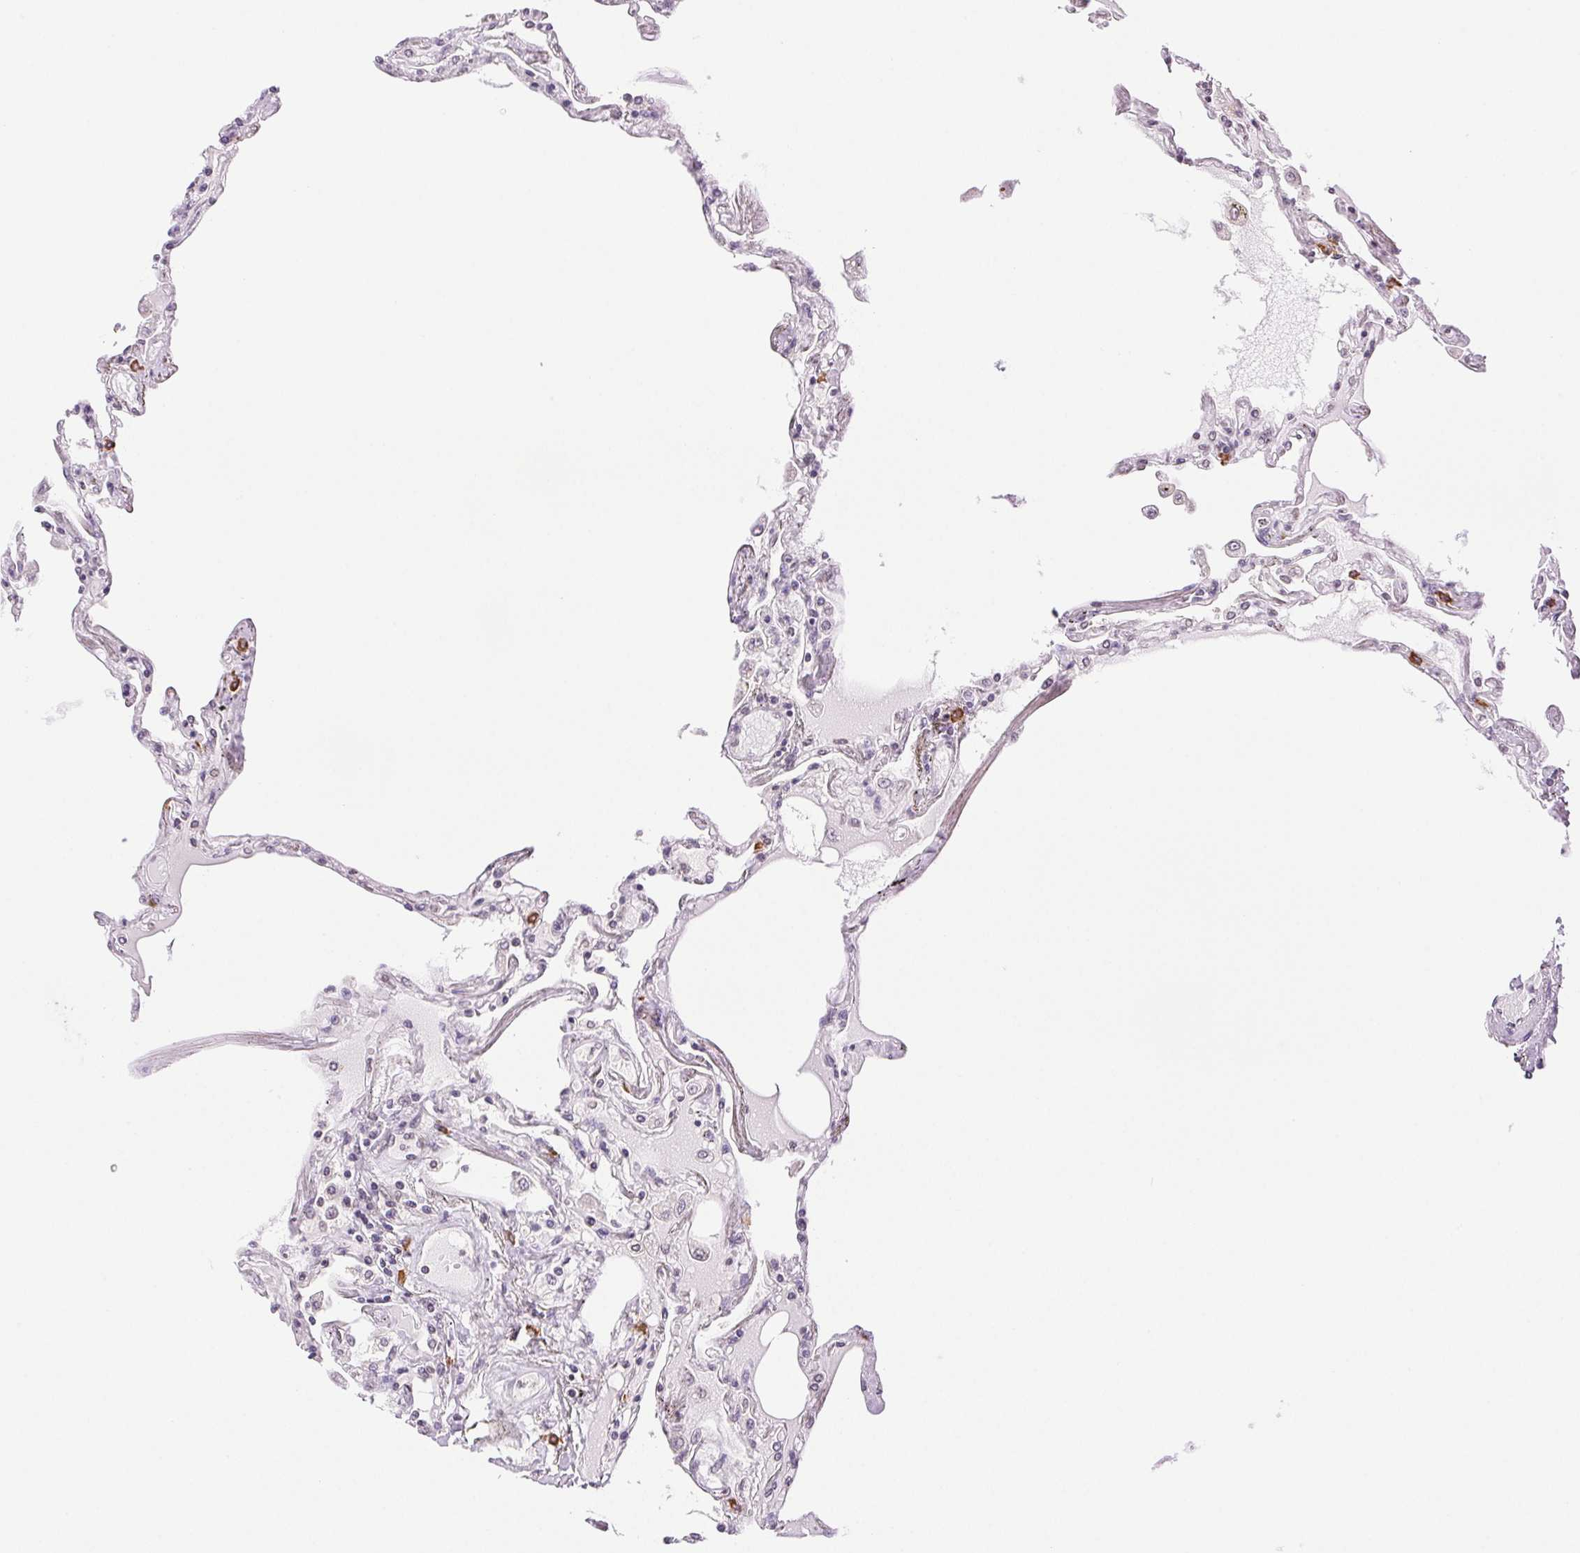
{"staining": {"intensity": "negative", "quantity": "none", "location": "none"}, "tissue": "lung", "cell_type": "Alveolar cells", "image_type": "normal", "snomed": [{"axis": "morphology", "description": "Normal tissue, NOS"}, {"axis": "morphology", "description": "Adenocarcinoma, NOS"}, {"axis": "topography", "description": "Cartilage tissue"}, {"axis": "topography", "description": "Lung"}], "caption": "Image shows no significant protein staining in alveolar cells of unremarkable lung.", "gene": "TNNT3", "patient": {"sex": "female", "age": 67}}